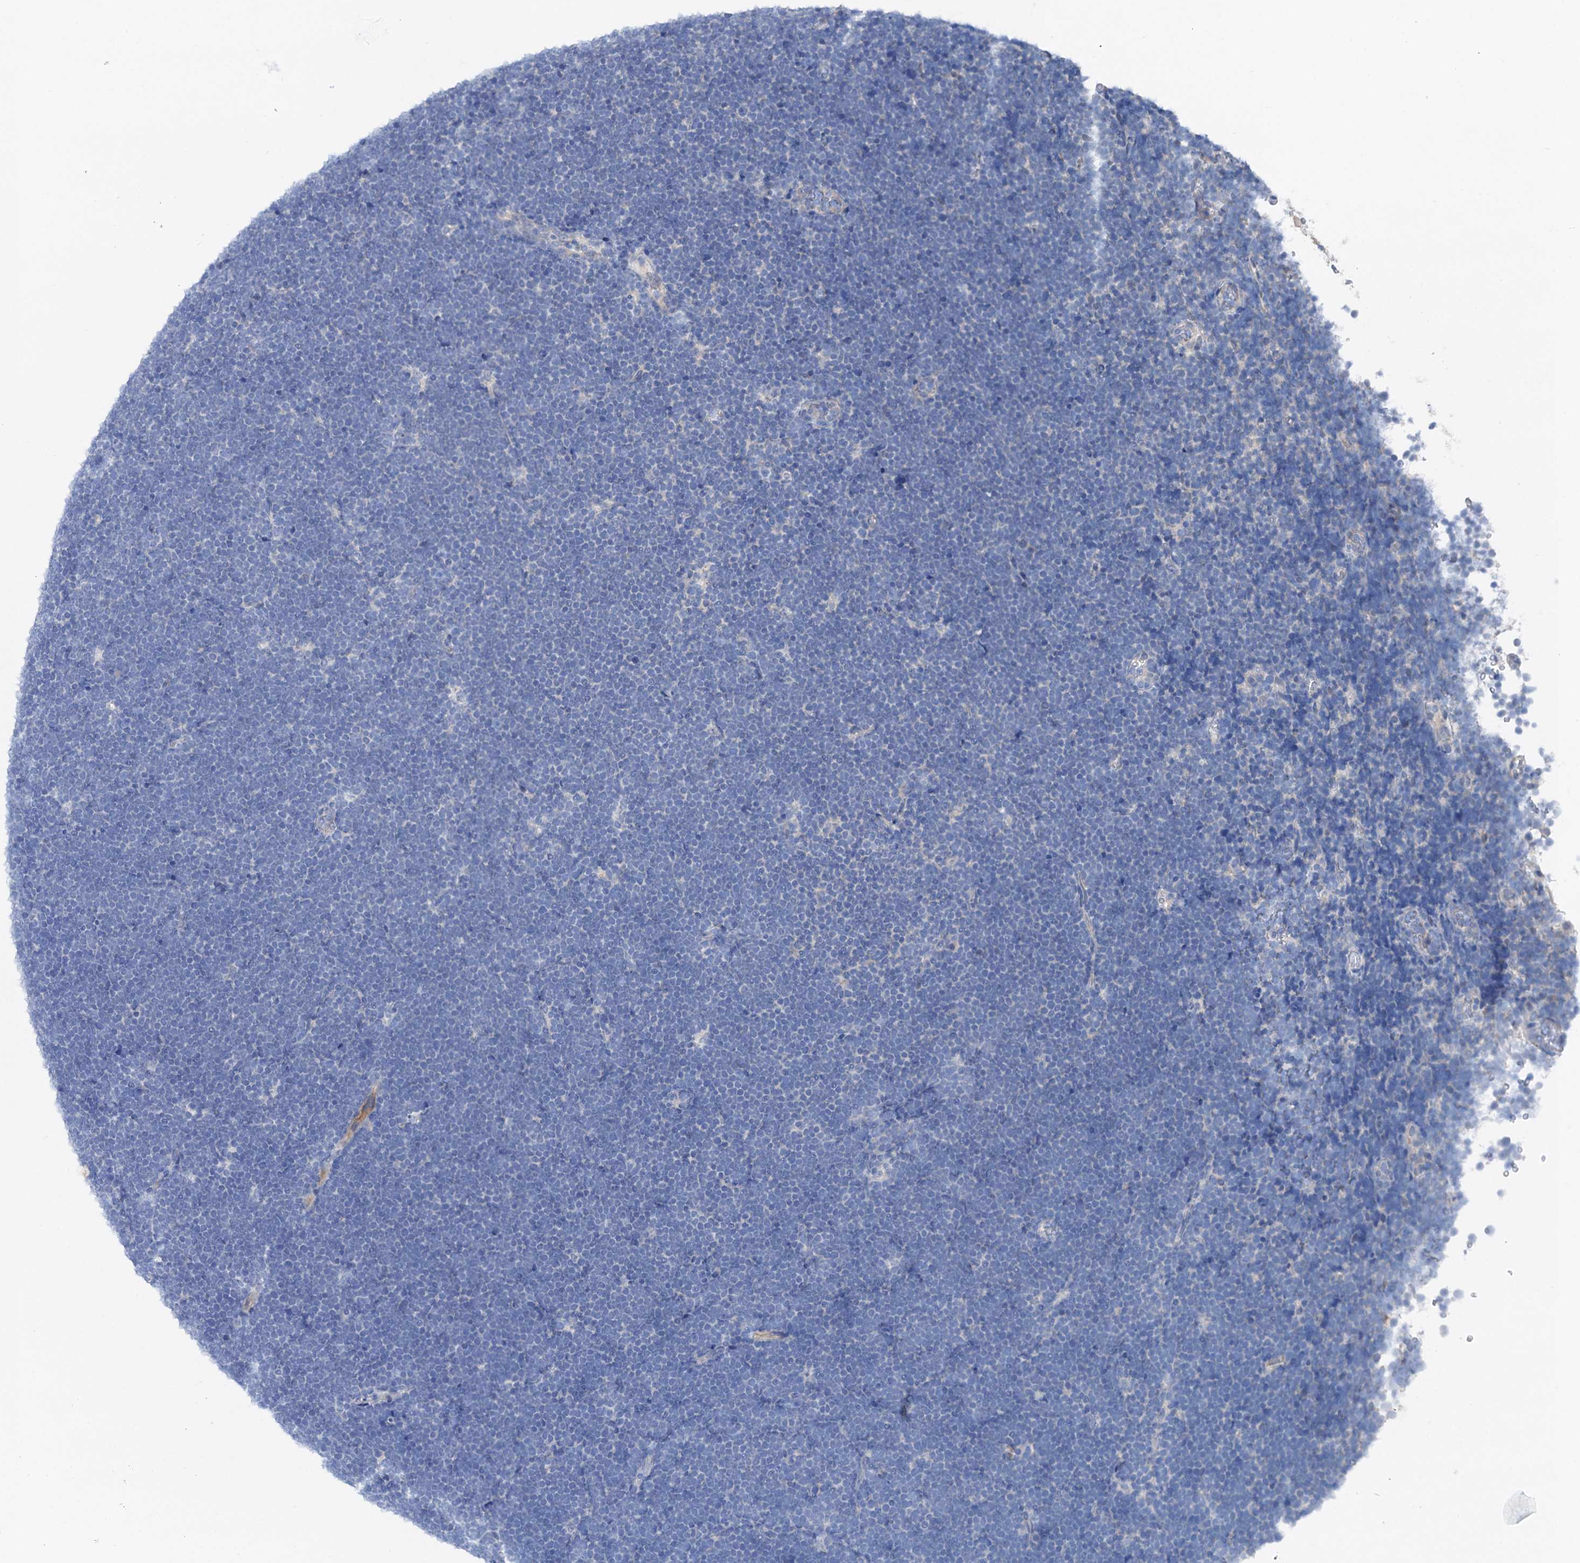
{"staining": {"intensity": "negative", "quantity": "none", "location": "none"}, "tissue": "lymphoma", "cell_type": "Tumor cells", "image_type": "cancer", "snomed": [{"axis": "morphology", "description": "Malignant lymphoma, non-Hodgkin's type, High grade"}, {"axis": "topography", "description": "Lymph node"}], "caption": "Tumor cells show no significant protein staining in lymphoma. (DAB immunohistochemistry, high magnification).", "gene": "SHROOM1", "patient": {"sex": "male", "age": 13}}